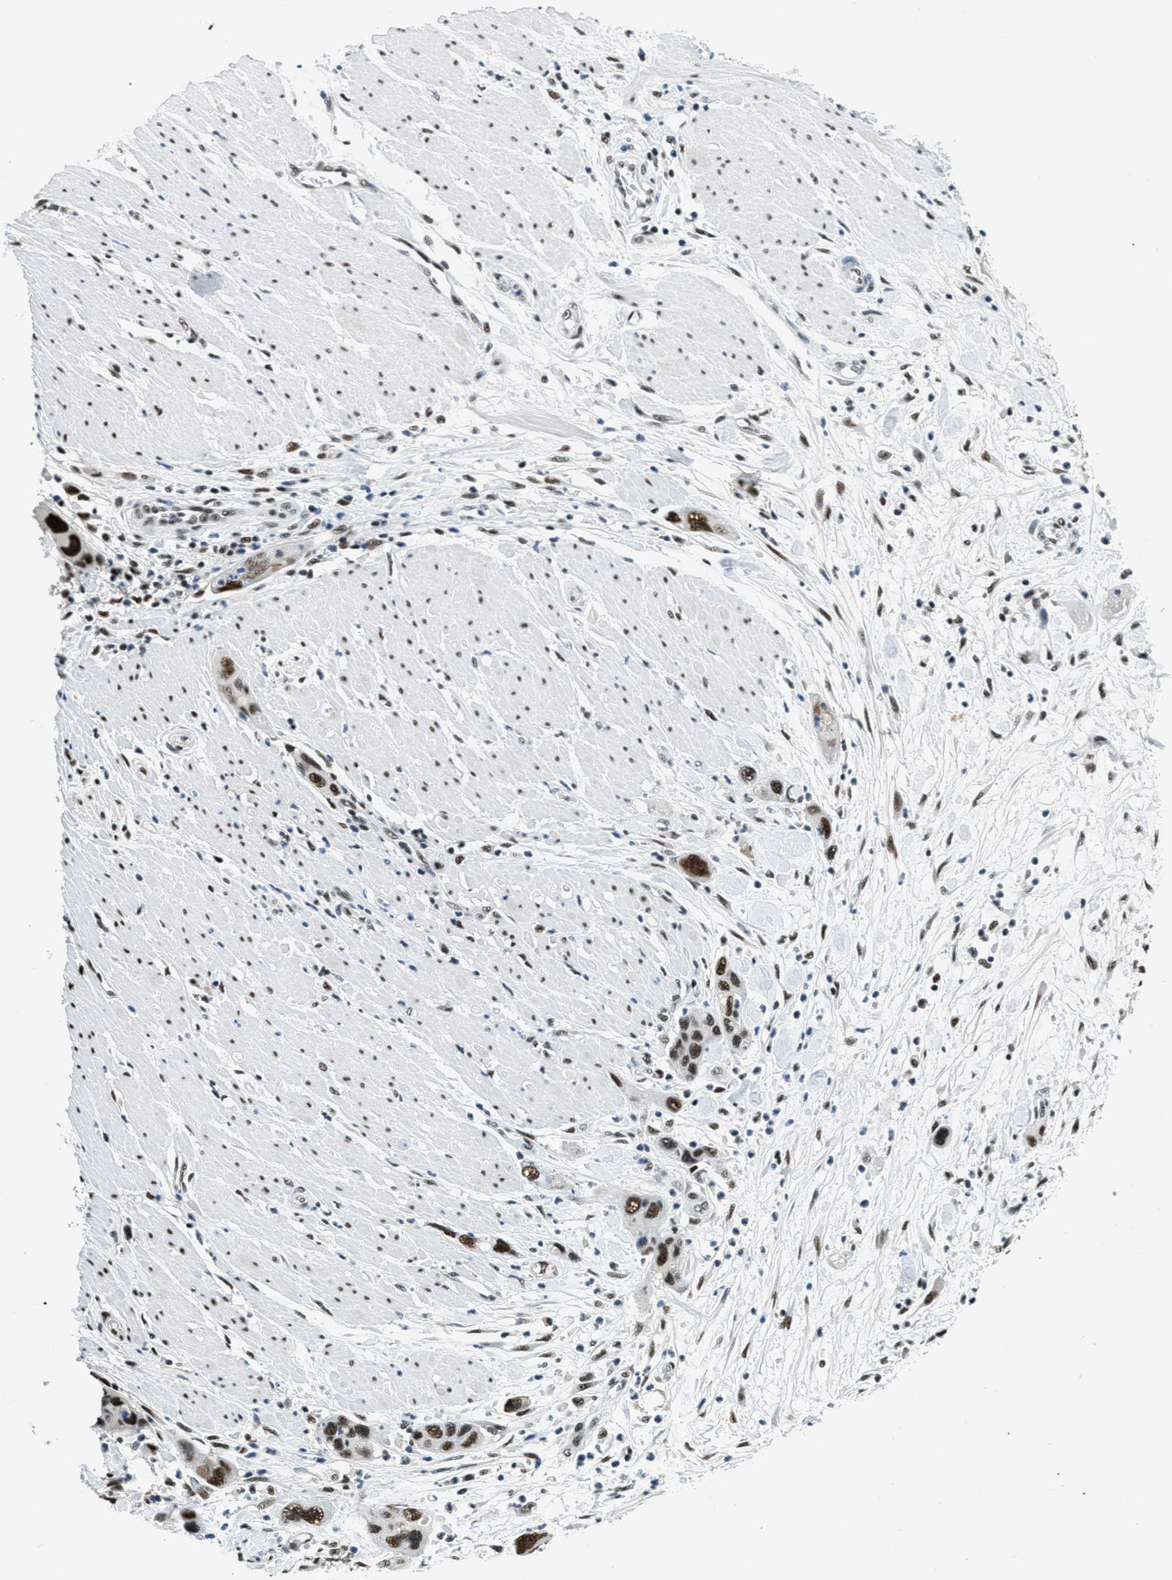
{"staining": {"intensity": "strong", "quantity": ">75%", "location": "nuclear"}, "tissue": "pancreatic cancer", "cell_type": "Tumor cells", "image_type": "cancer", "snomed": [{"axis": "morphology", "description": "Normal tissue, NOS"}, {"axis": "morphology", "description": "Adenocarcinoma, NOS"}, {"axis": "topography", "description": "Pancreas"}], "caption": "Immunohistochemistry (IHC) micrograph of neoplastic tissue: pancreatic cancer (adenocarcinoma) stained using immunohistochemistry (IHC) shows high levels of strong protein expression localized specifically in the nuclear of tumor cells, appearing as a nuclear brown color.", "gene": "SSB", "patient": {"sex": "female", "age": 71}}